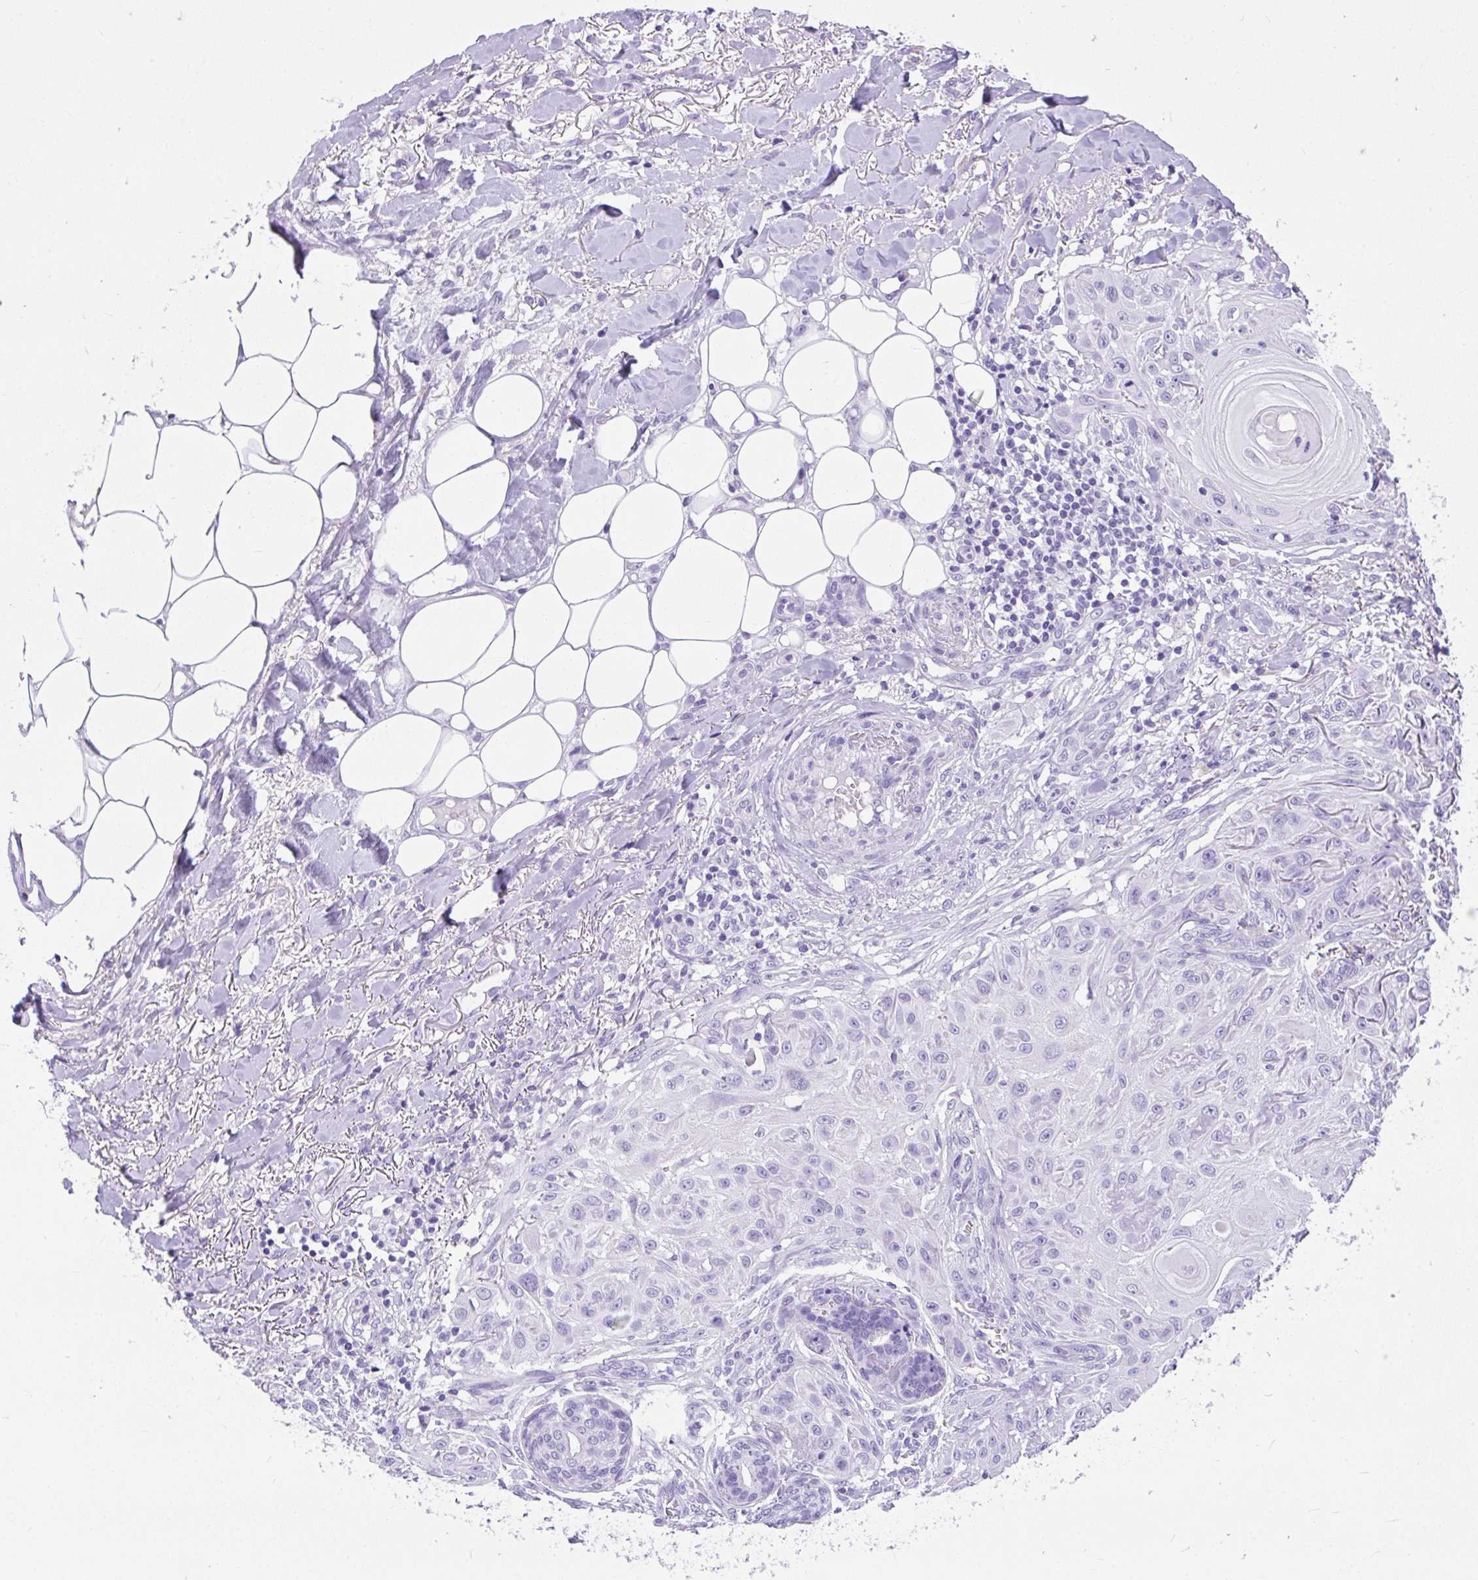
{"staining": {"intensity": "negative", "quantity": "none", "location": "none"}, "tissue": "skin cancer", "cell_type": "Tumor cells", "image_type": "cancer", "snomed": [{"axis": "morphology", "description": "Squamous cell carcinoma, NOS"}, {"axis": "topography", "description": "Skin"}], "caption": "A histopathology image of human skin squamous cell carcinoma is negative for staining in tumor cells.", "gene": "AVIL", "patient": {"sex": "female", "age": 91}}